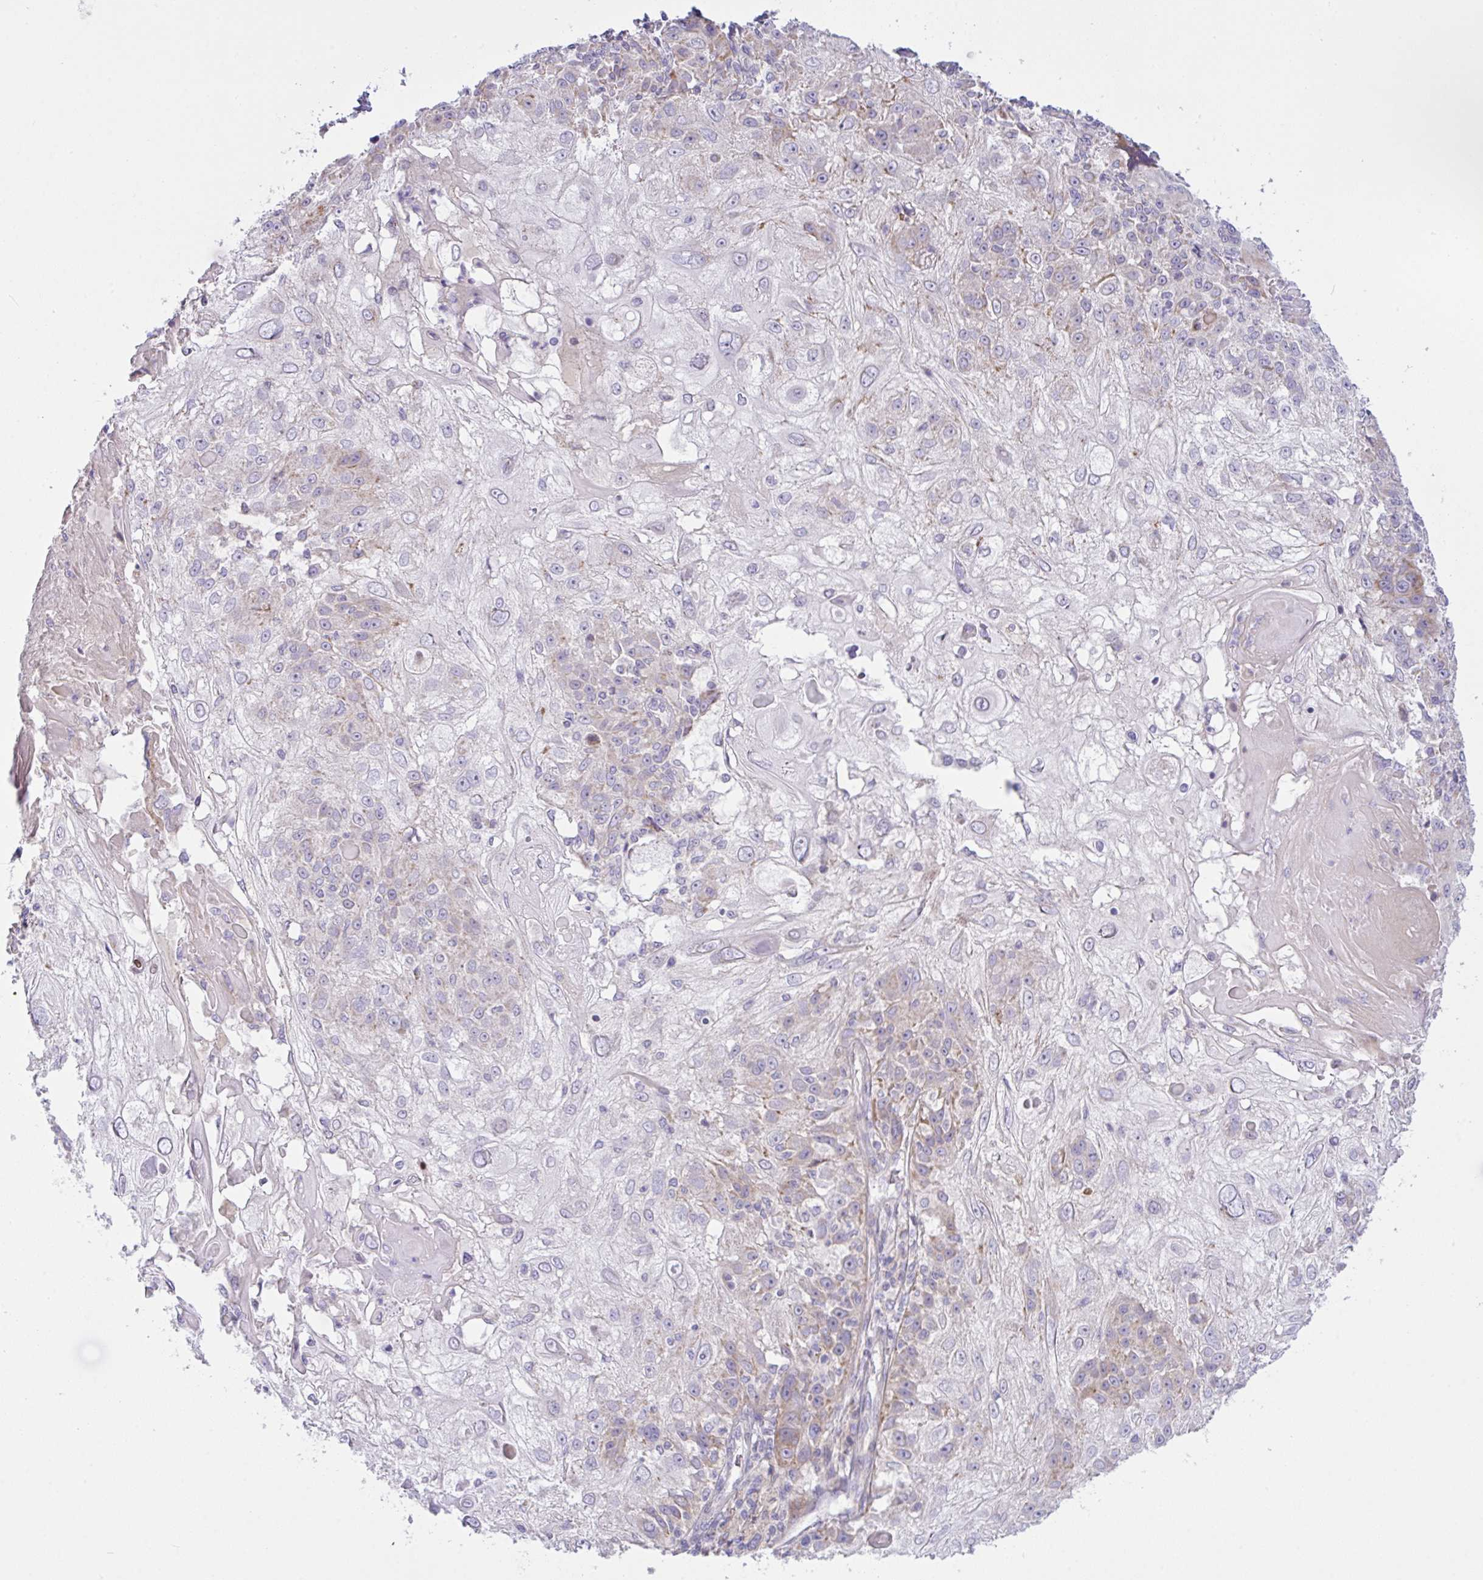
{"staining": {"intensity": "moderate", "quantity": "<25%", "location": "cytoplasmic/membranous"}, "tissue": "skin cancer", "cell_type": "Tumor cells", "image_type": "cancer", "snomed": [{"axis": "morphology", "description": "Normal tissue, NOS"}, {"axis": "morphology", "description": "Squamous cell carcinoma, NOS"}, {"axis": "topography", "description": "Skin"}], "caption": "Squamous cell carcinoma (skin) tissue reveals moderate cytoplasmic/membranous staining in about <25% of tumor cells, visualized by immunohistochemistry. (Brightfield microscopy of DAB IHC at high magnification).", "gene": "CHDH", "patient": {"sex": "female", "age": 83}}